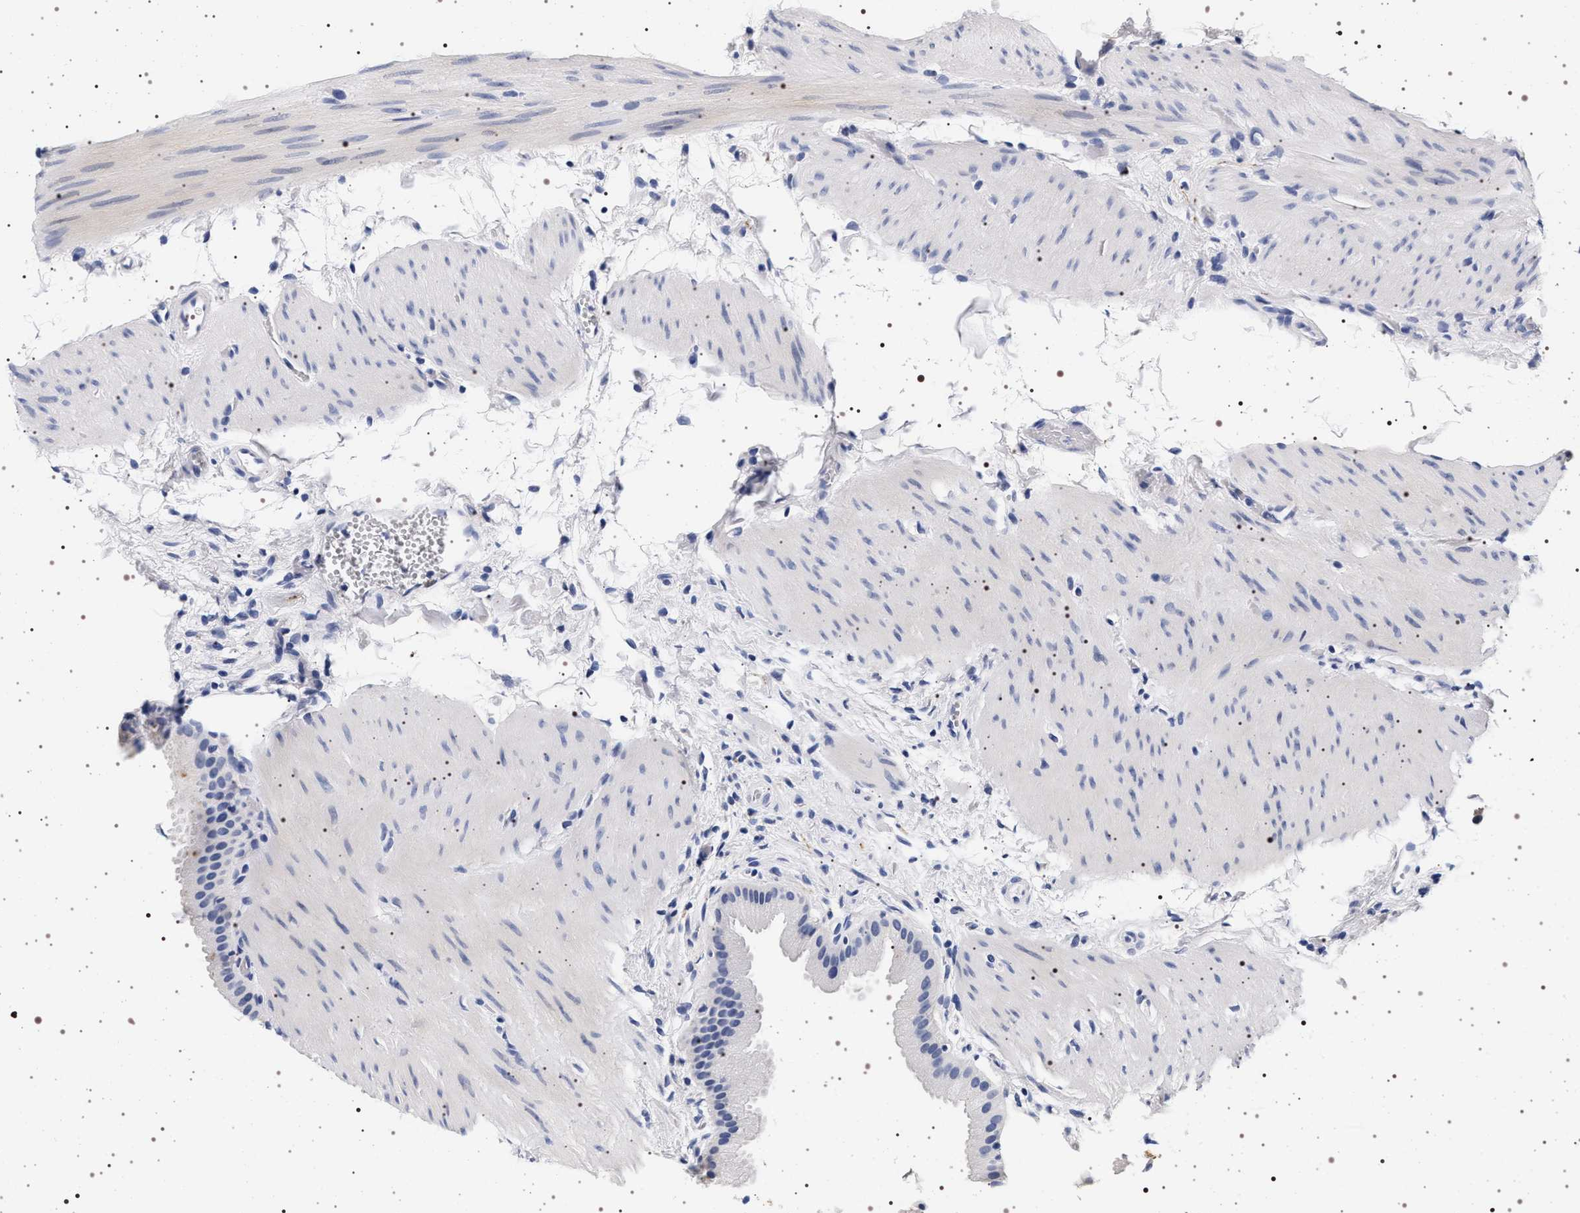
{"staining": {"intensity": "negative", "quantity": "none", "location": "none"}, "tissue": "gallbladder", "cell_type": "Glandular cells", "image_type": "normal", "snomed": [{"axis": "morphology", "description": "Normal tissue, NOS"}, {"axis": "topography", "description": "Gallbladder"}], "caption": "An immunohistochemistry histopathology image of unremarkable gallbladder is shown. There is no staining in glandular cells of gallbladder. Nuclei are stained in blue.", "gene": "SYN1", "patient": {"sex": "female", "age": 64}}